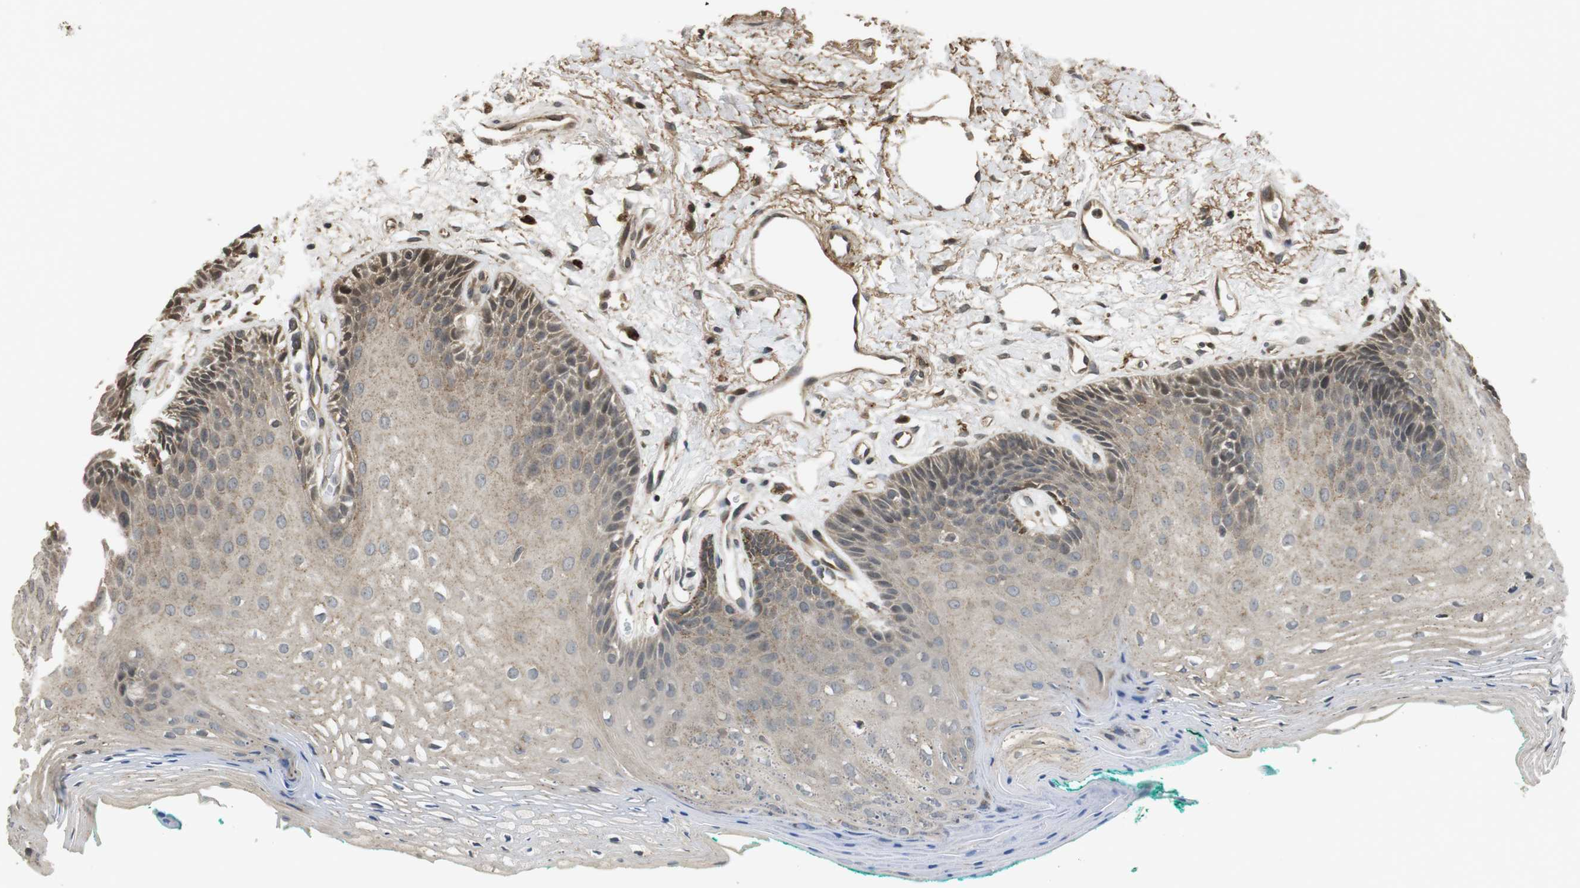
{"staining": {"intensity": "weak", "quantity": ">75%", "location": "cytoplasmic/membranous"}, "tissue": "oral mucosa", "cell_type": "Squamous epithelial cells", "image_type": "normal", "snomed": [{"axis": "morphology", "description": "Normal tissue, NOS"}, {"axis": "topography", "description": "Skeletal muscle"}, {"axis": "topography", "description": "Oral tissue"}, {"axis": "topography", "description": "Peripheral nerve tissue"}], "caption": "A brown stain shows weak cytoplasmic/membranous positivity of a protein in squamous epithelial cells of normal oral mucosa. (brown staining indicates protein expression, while blue staining denotes nuclei).", "gene": "FZD10", "patient": {"sex": "female", "age": 84}}